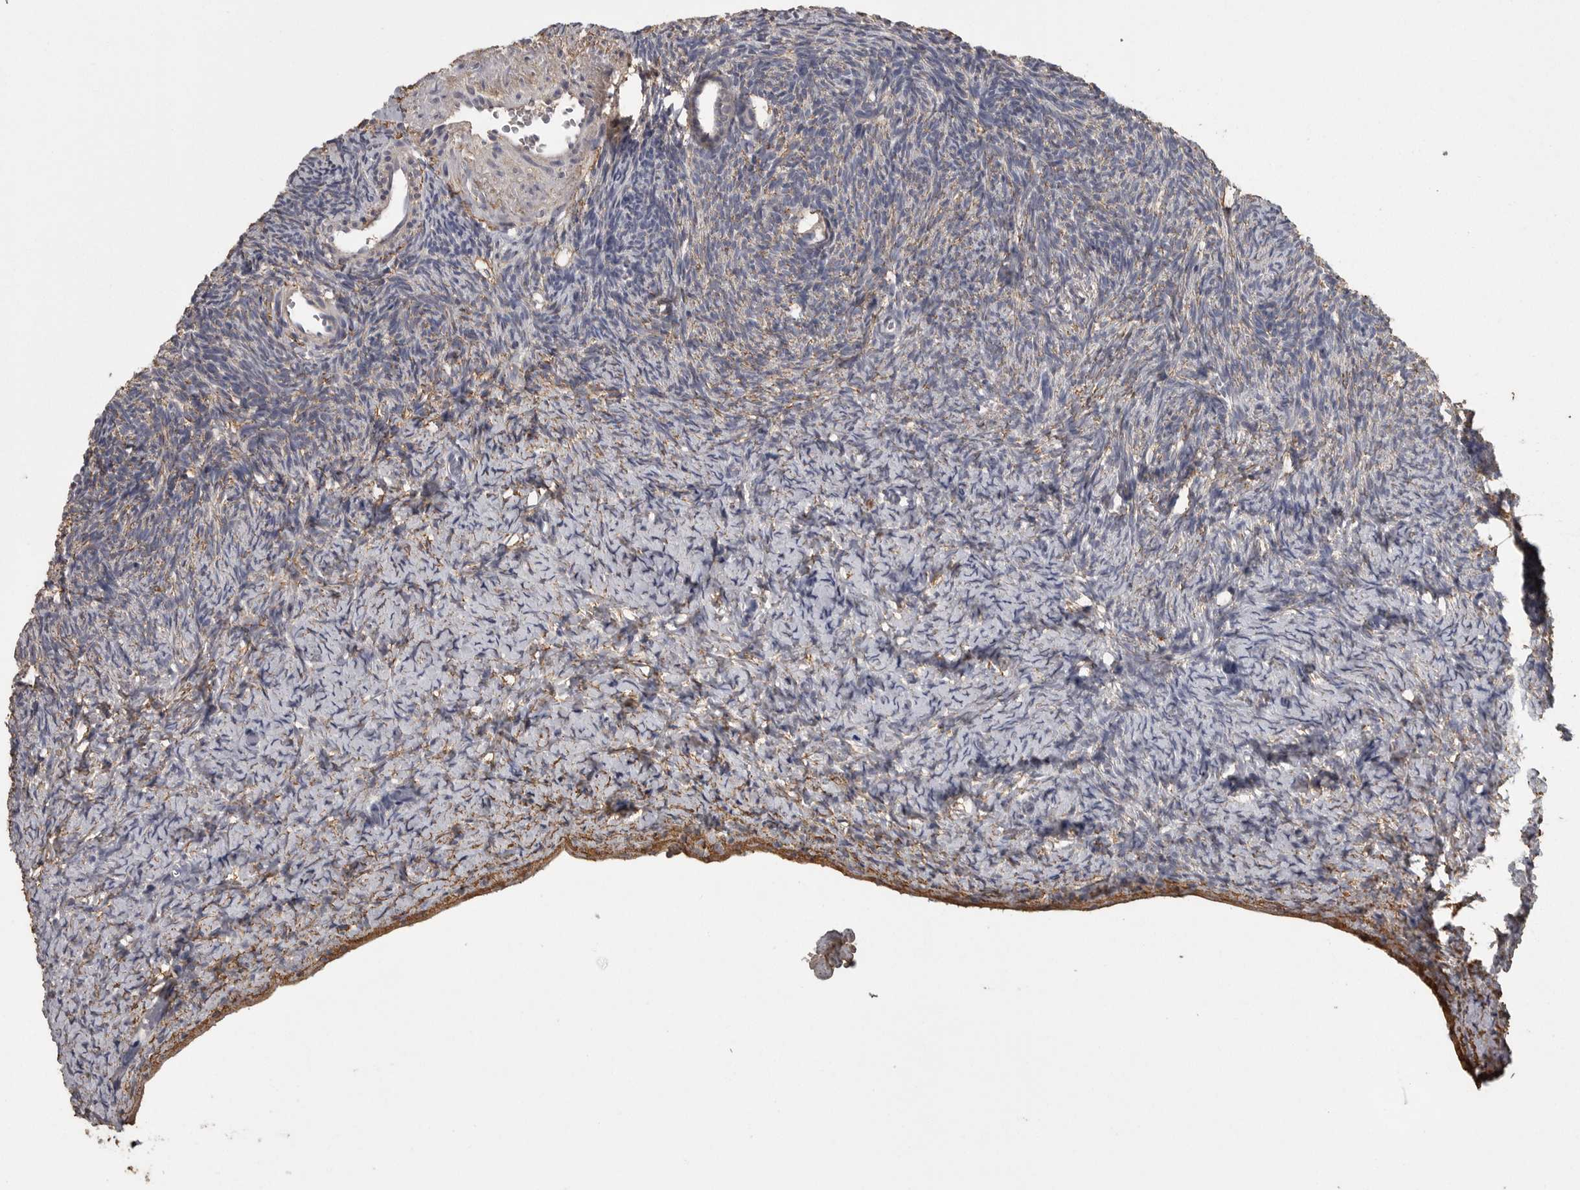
{"staining": {"intensity": "weak", "quantity": ">75%", "location": "cytoplasmic/membranous"}, "tissue": "ovary", "cell_type": "Follicle cells", "image_type": "normal", "snomed": [{"axis": "morphology", "description": "Normal tissue, NOS"}, {"axis": "topography", "description": "Ovary"}], "caption": "Weak cytoplasmic/membranous expression is appreciated in approximately >75% of follicle cells in benign ovary. Using DAB (3,3'-diaminobenzidine) (brown) and hematoxylin (blue) stains, captured at high magnification using brightfield microscopy.", "gene": "FRK", "patient": {"sex": "female", "age": 34}}